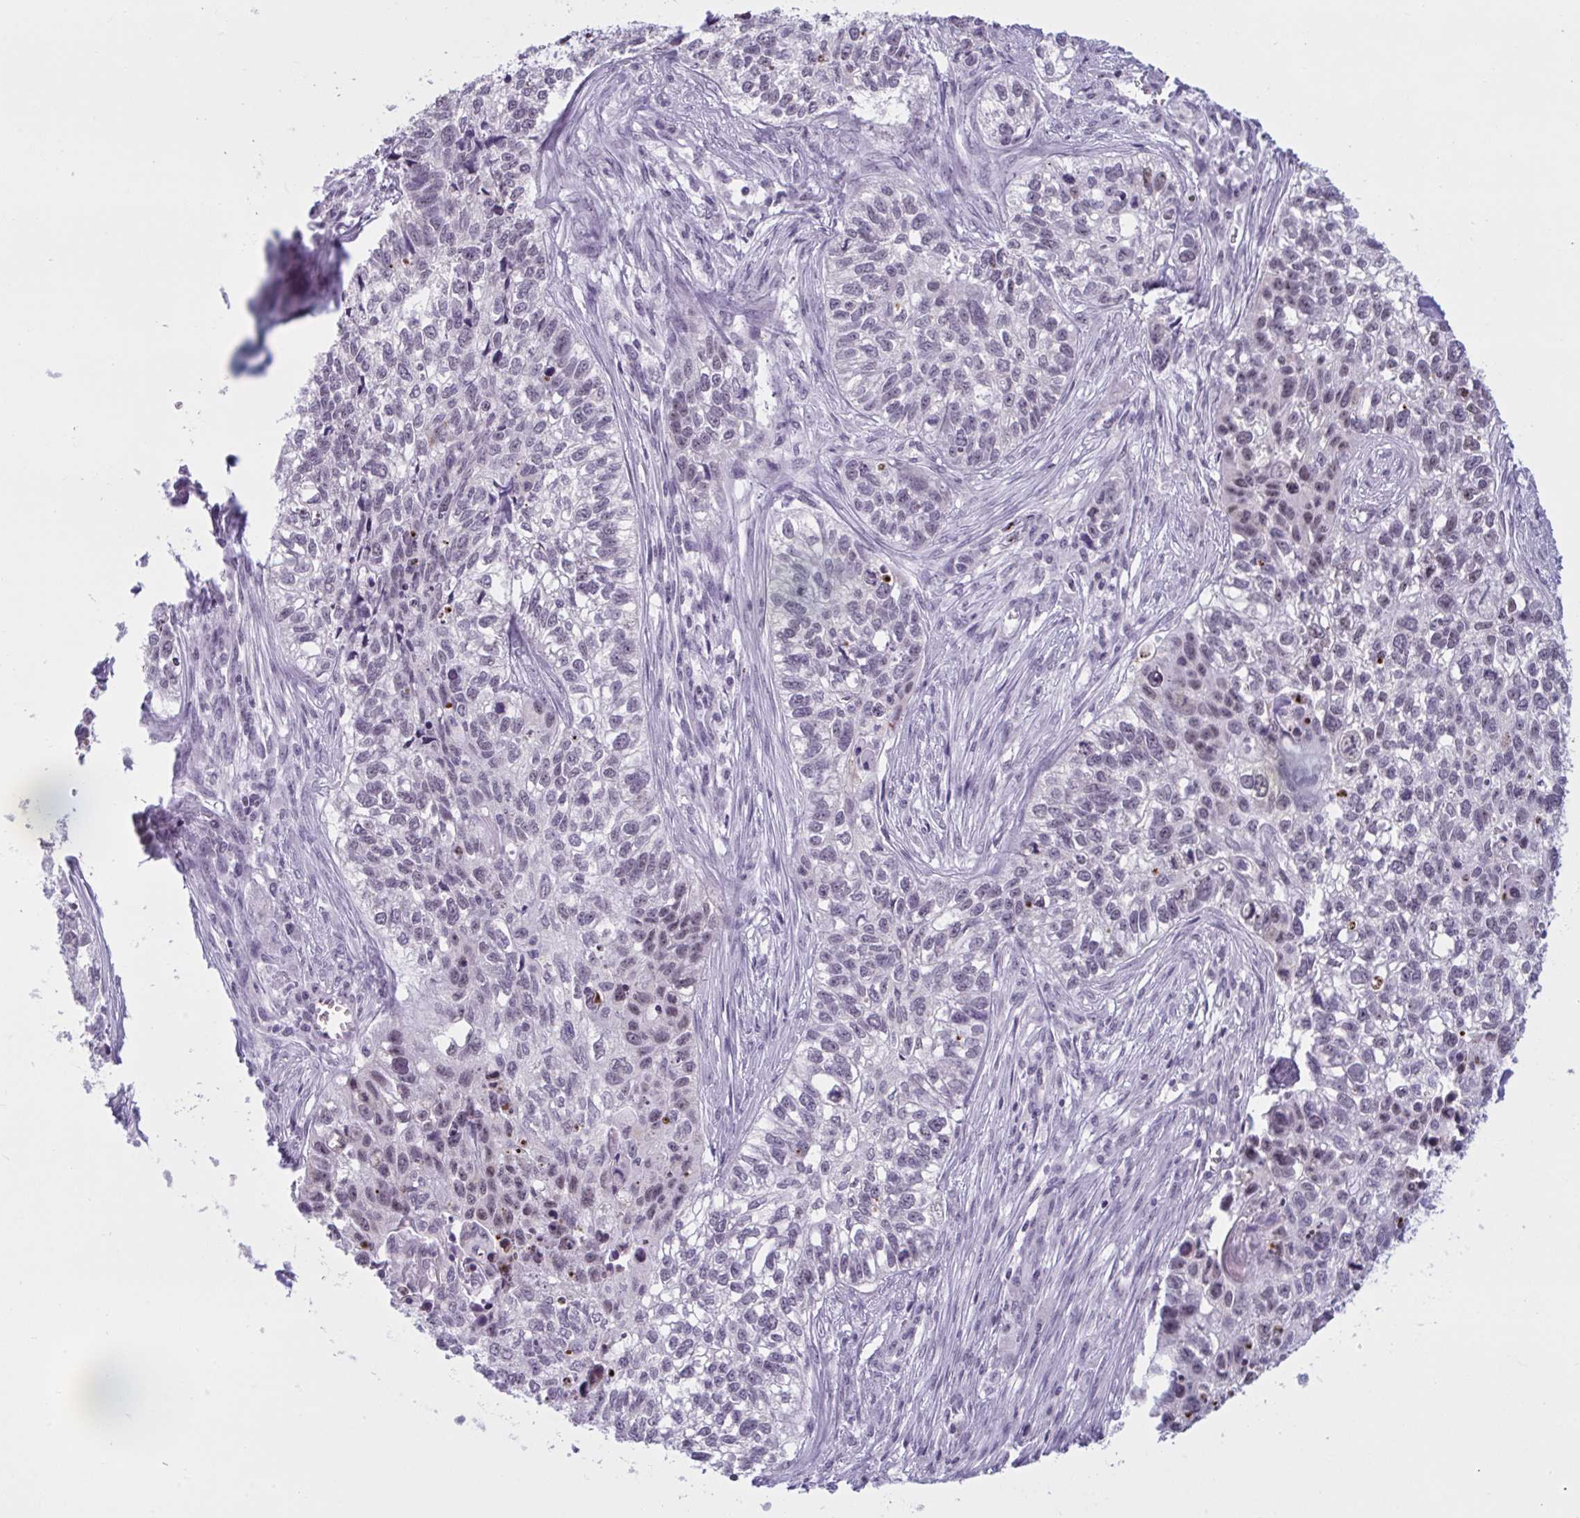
{"staining": {"intensity": "weak", "quantity": "<25%", "location": "nuclear"}, "tissue": "lung cancer", "cell_type": "Tumor cells", "image_type": "cancer", "snomed": [{"axis": "morphology", "description": "Squamous cell carcinoma, NOS"}, {"axis": "topography", "description": "Lung"}], "caption": "Immunohistochemical staining of lung squamous cell carcinoma exhibits no significant expression in tumor cells. (Brightfield microscopy of DAB (3,3'-diaminobenzidine) immunohistochemistry at high magnification).", "gene": "TGM6", "patient": {"sex": "male", "age": 74}}